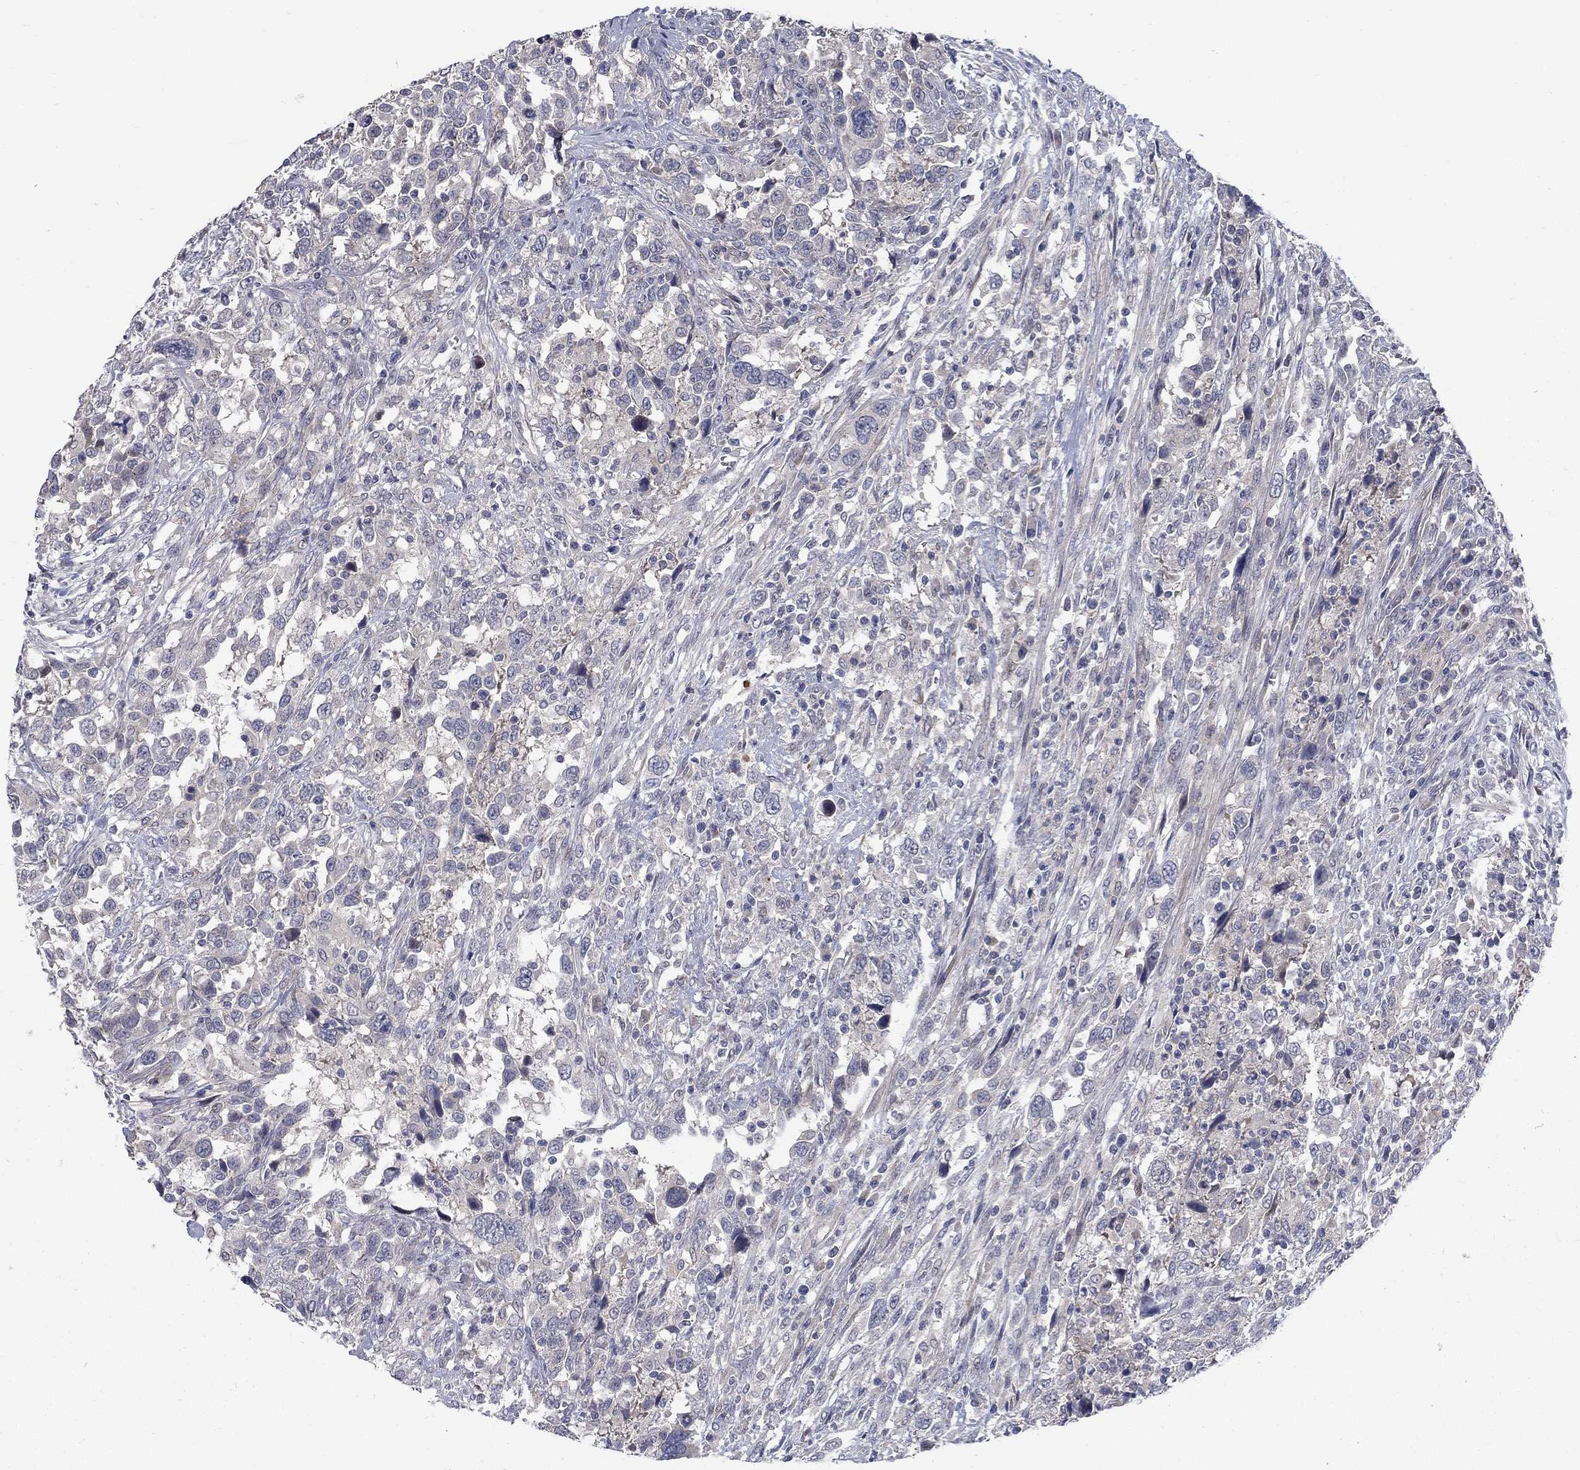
{"staining": {"intensity": "negative", "quantity": "none", "location": "none"}, "tissue": "urothelial cancer", "cell_type": "Tumor cells", "image_type": "cancer", "snomed": [{"axis": "morphology", "description": "Urothelial carcinoma, NOS"}, {"axis": "morphology", "description": "Urothelial carcinoma, High grade"}, {"axis": "topography", "description": "Urinary bladder"}], "caption": "An IHC micrograph of urothelial cancer is shown. There is no staining in tumor cells of urothelial cancer.", "gene": "FAM3B", "patient": {"sex": "female", "age": 64}}